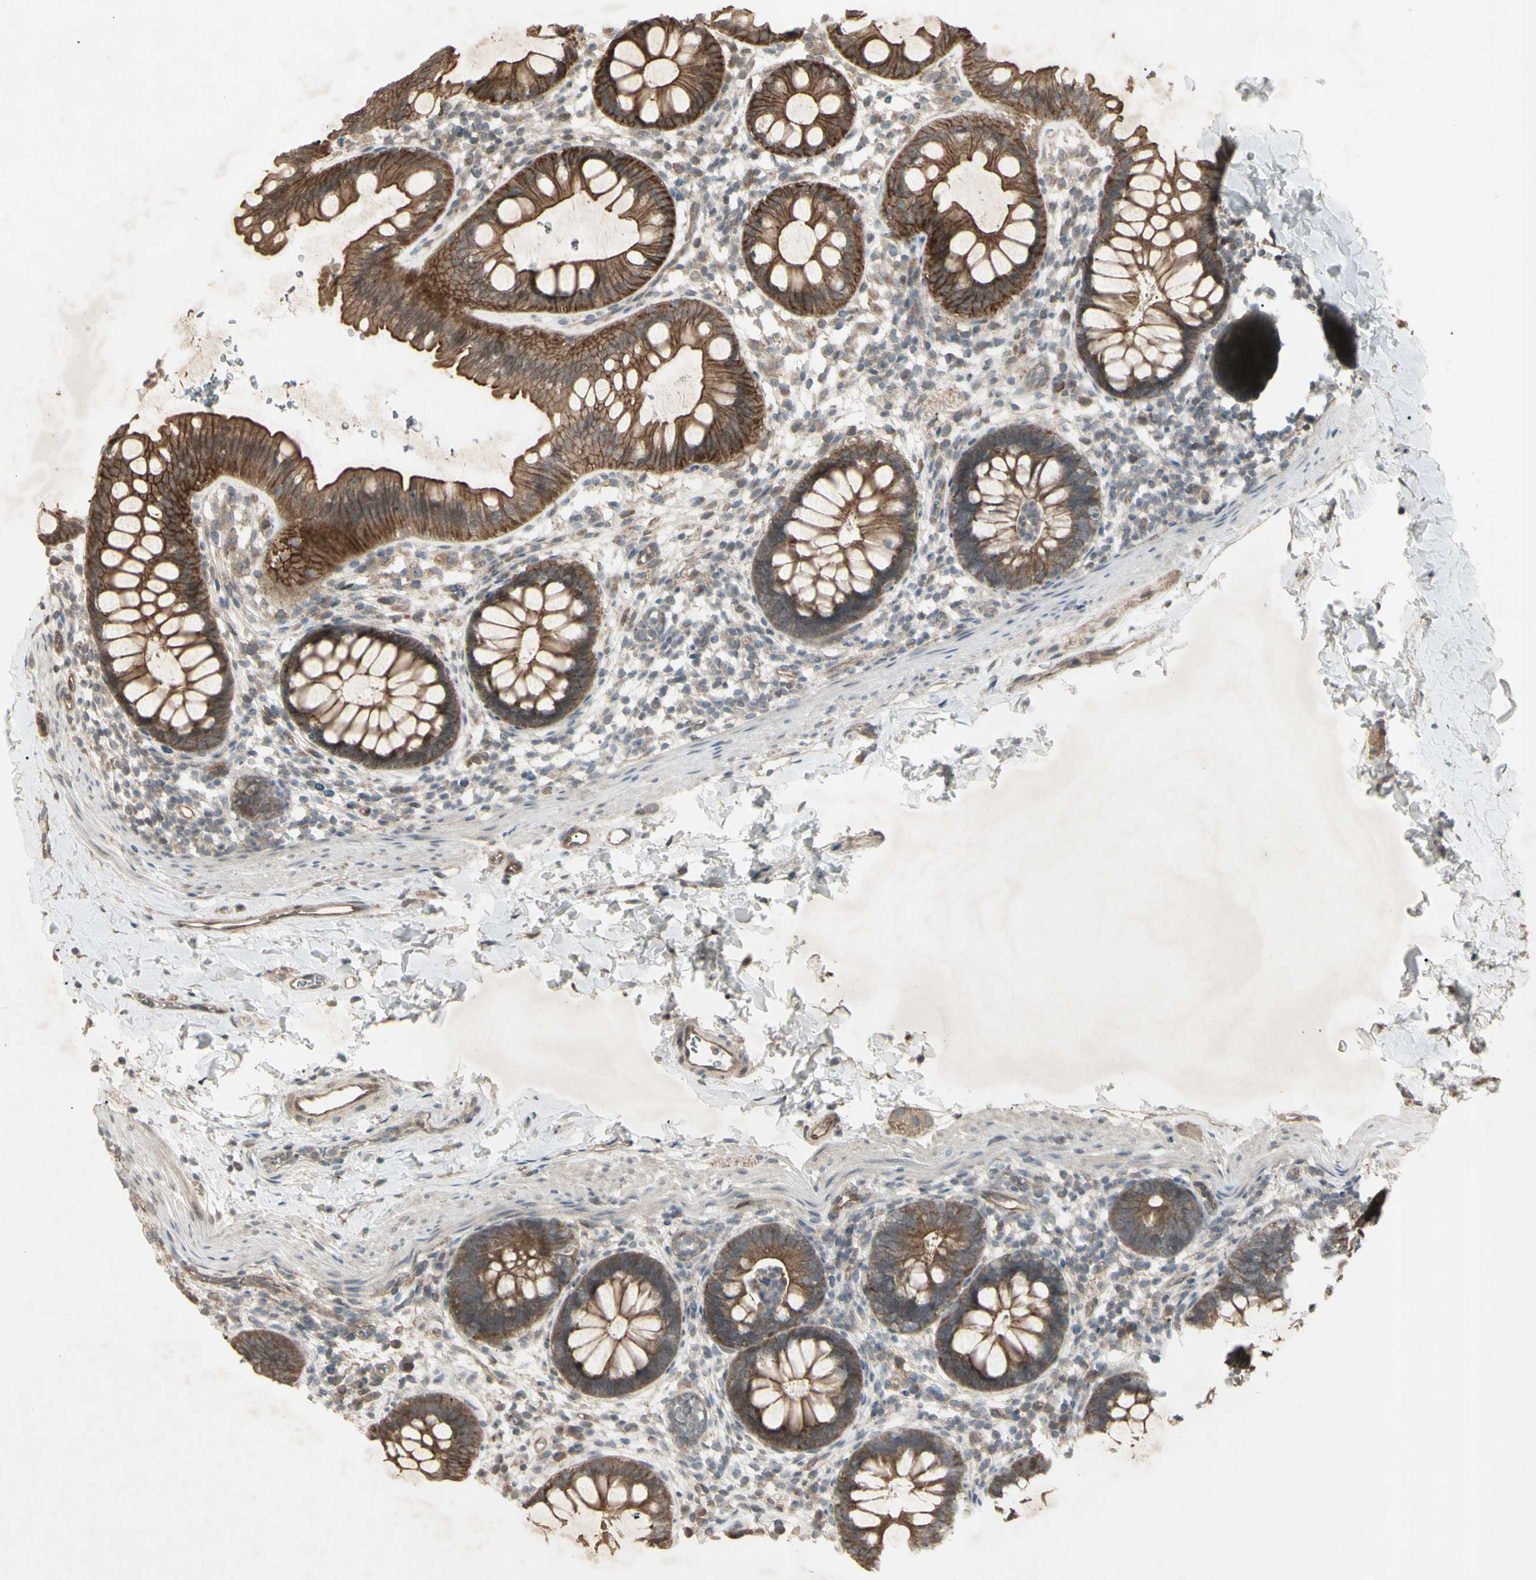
{"staining": {"intensity": "moderate", "quantity": ">75%", "location": "cytoplasmic/membranous"}, "tissue": "rectum", "cell_type": "Glandular cells", "image_type": "normal", "snomed": [{"axis": "morphology", "description": "Normal tissue, NOS"}, {"axis": "topography", "description": "Rectum"}], "caption": "Immunohistochemical staining of normal rectum exhibits medium levels of moderate cytoplasmic/membranous staining in approximately >75% of glandular cells.", "gene": "JAG1", "patient": {"sex": "female", "age": 24}}